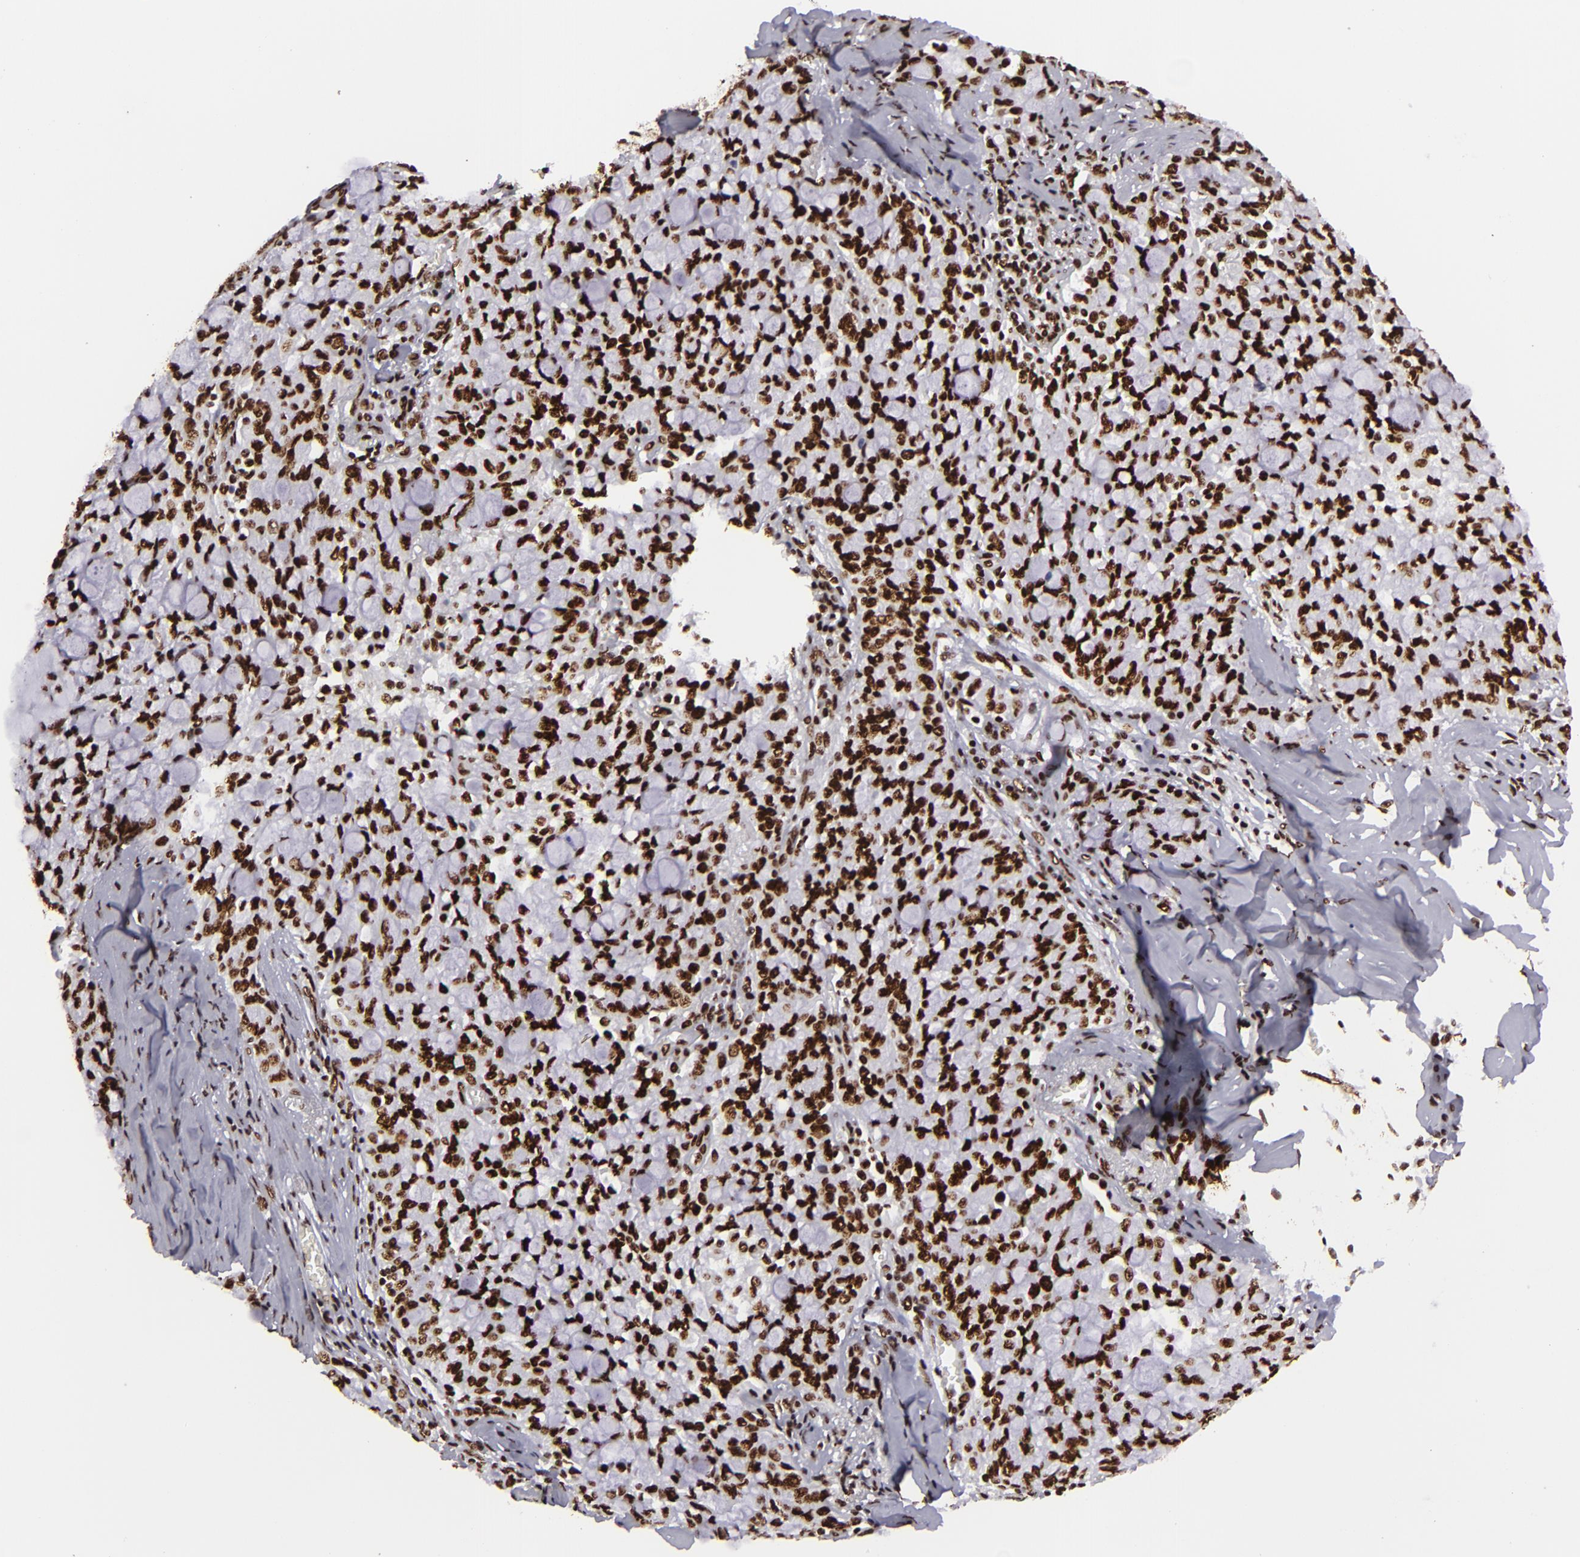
{"staining": {"intensity": "strong", "quantity": ">75%", "location": "nuclear"}, "tissue": "lung cancer", "cell_type": "Tumor cells", "image_type": "cancer", "snomed": [{"axis": "morphology", "description": "Adenocarcinoma, NOS"}, {"axis": "topography", "description": "Lung"}], "caption": "Immunohistochemistry (IHC) image of neoplastic tissue: lung cancer (adenocarcinoma) stained using immunohistochemistry exhibits high levels of strong protein expression localized specifically in the nuclear of tumor cells, appearing as a nuclear brown color.", "gene": "SAFB", "patient": {"sex": "female", "age": 44}}